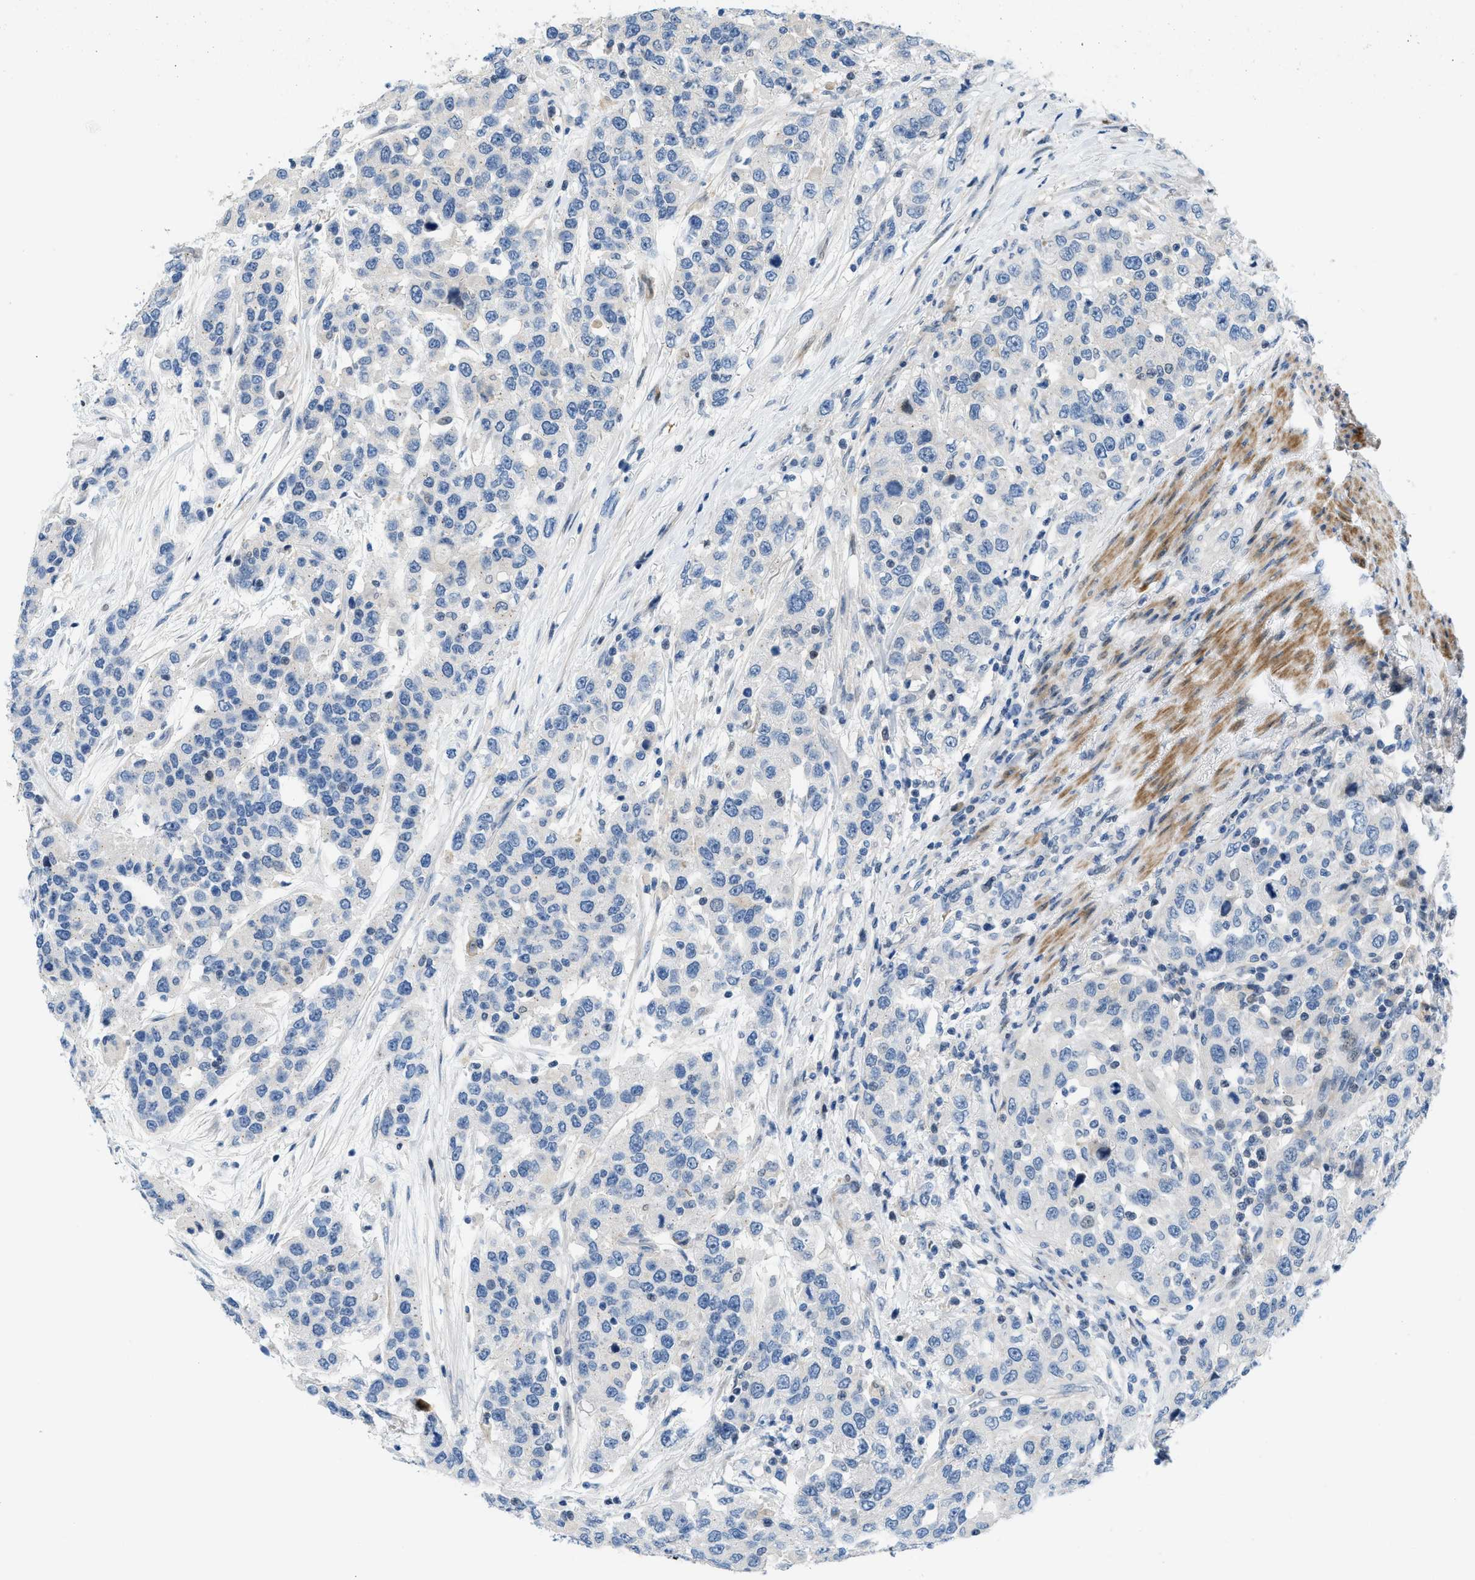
{"staining": {"intensity": "negative", "quantity": "none", "location": "none"}, "tissue": "urothelial cancer", "cell_type": "Tumor cells", "image_type": "cancer", "snomed": [{"axis": "morphology", "description": "Urothelial carcinoma, High grade"}, {"axis": "topography", "description": "Urinary bladder"}], "caption": "The immunohistochemistry histopathology image has no significant expression in tumor cells of urothelial cancer tissue.", "gene": "FDCSP", "patient": {"sex": "female", "age": 80}}